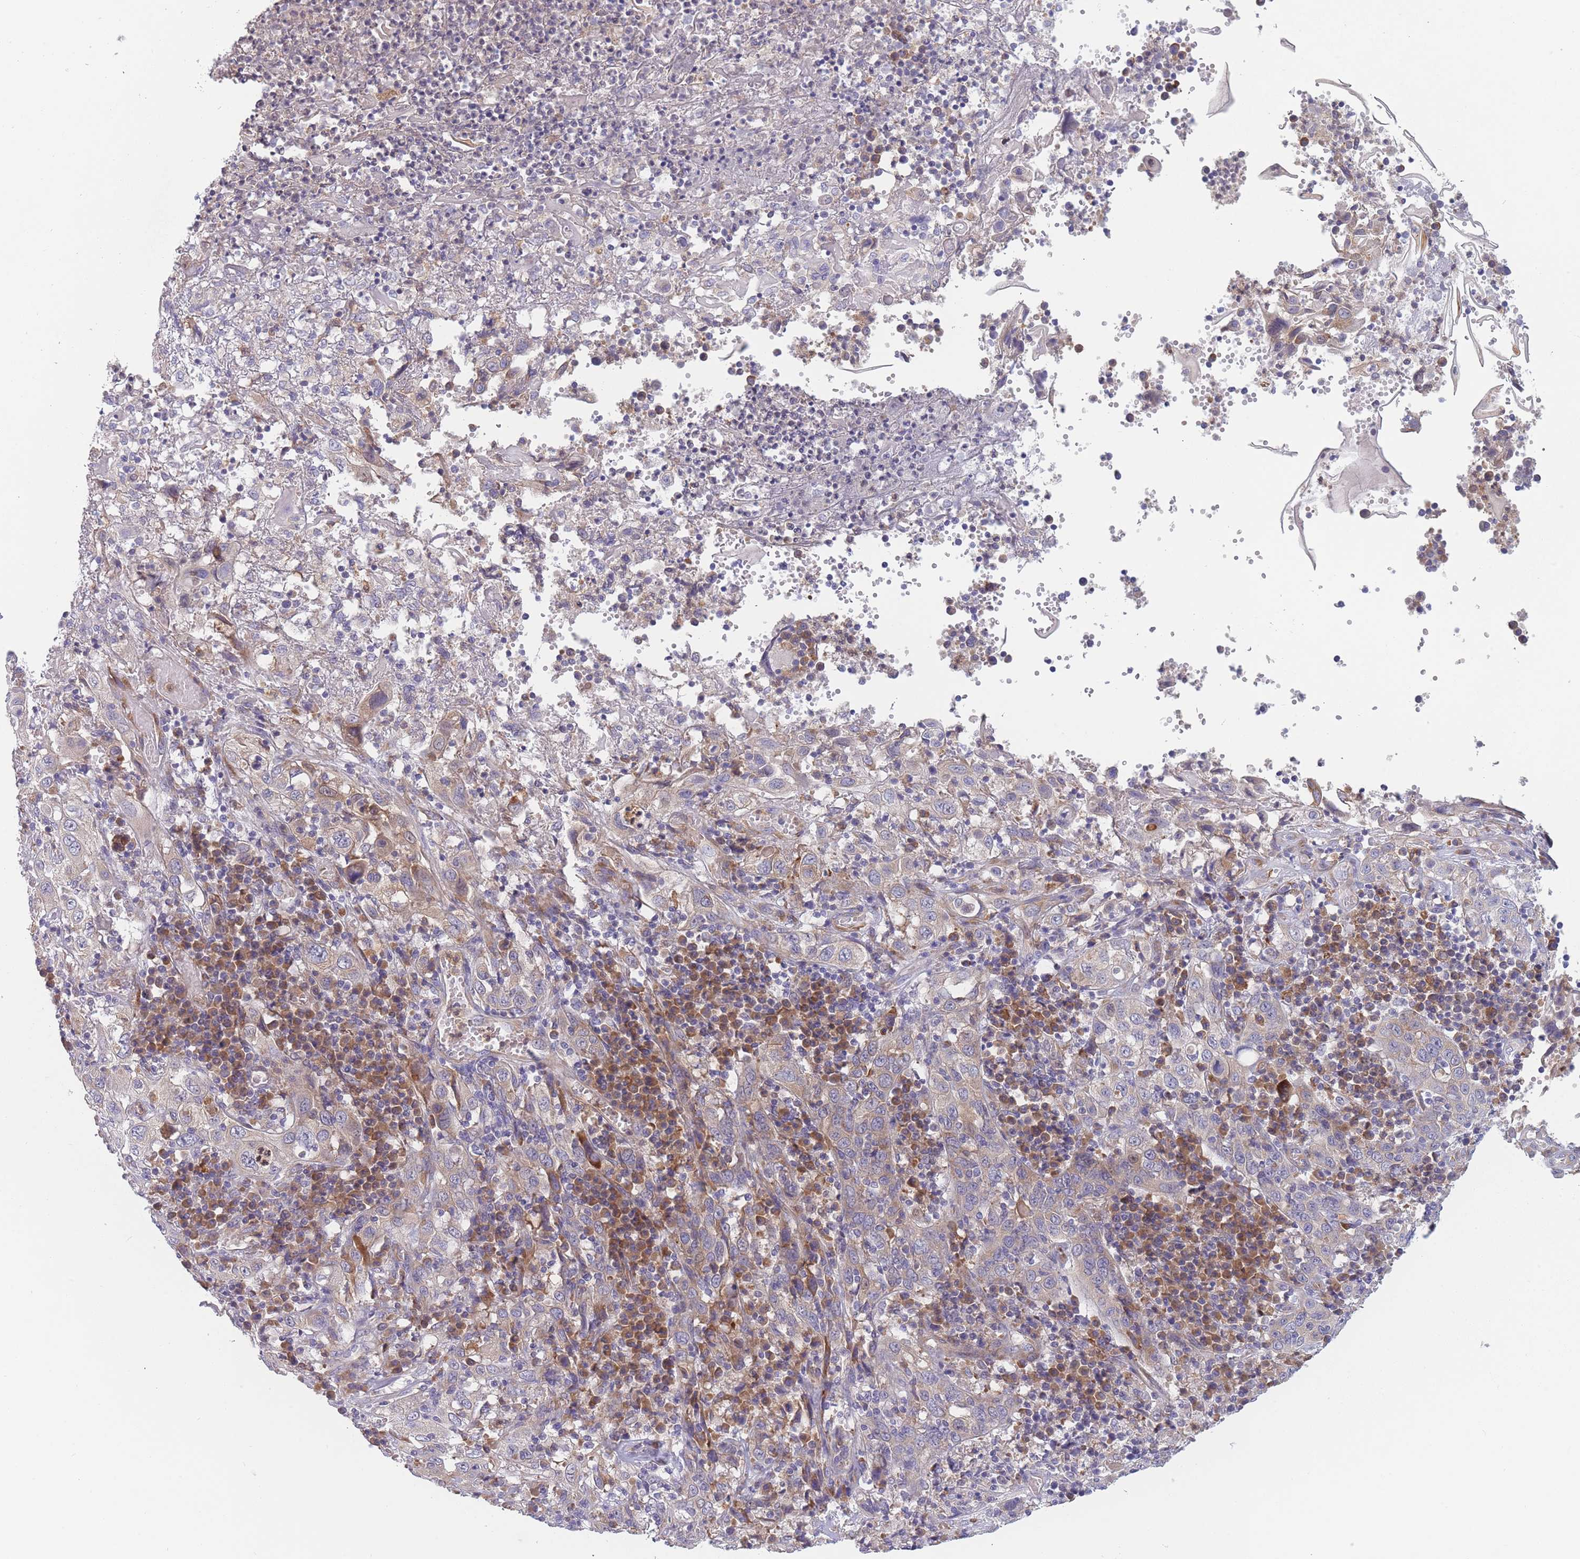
{"staining": {"intensity": "weak", "quantity": "25%-75%", "location": "cytoplasmic/membranous,nuclear"}, "tissue": "cervical cancer", "cell_type": "Tumor cells", "image_type": "cancer", "snomed": [{"axis": "morphology", "description": "Squamous cell carcinoma, NOS"}, {"axis": "topography", "description": "Cervix"}], "caption": "Protein staining by IHC displays weak cytoplasmic/membranous and nuclear staining in approximately 25%-75% of tumor cells in cervical squamous cell carcinoma.", "gene": "NDUFAF6", "patient": {"sex": "female", "age": 46}}